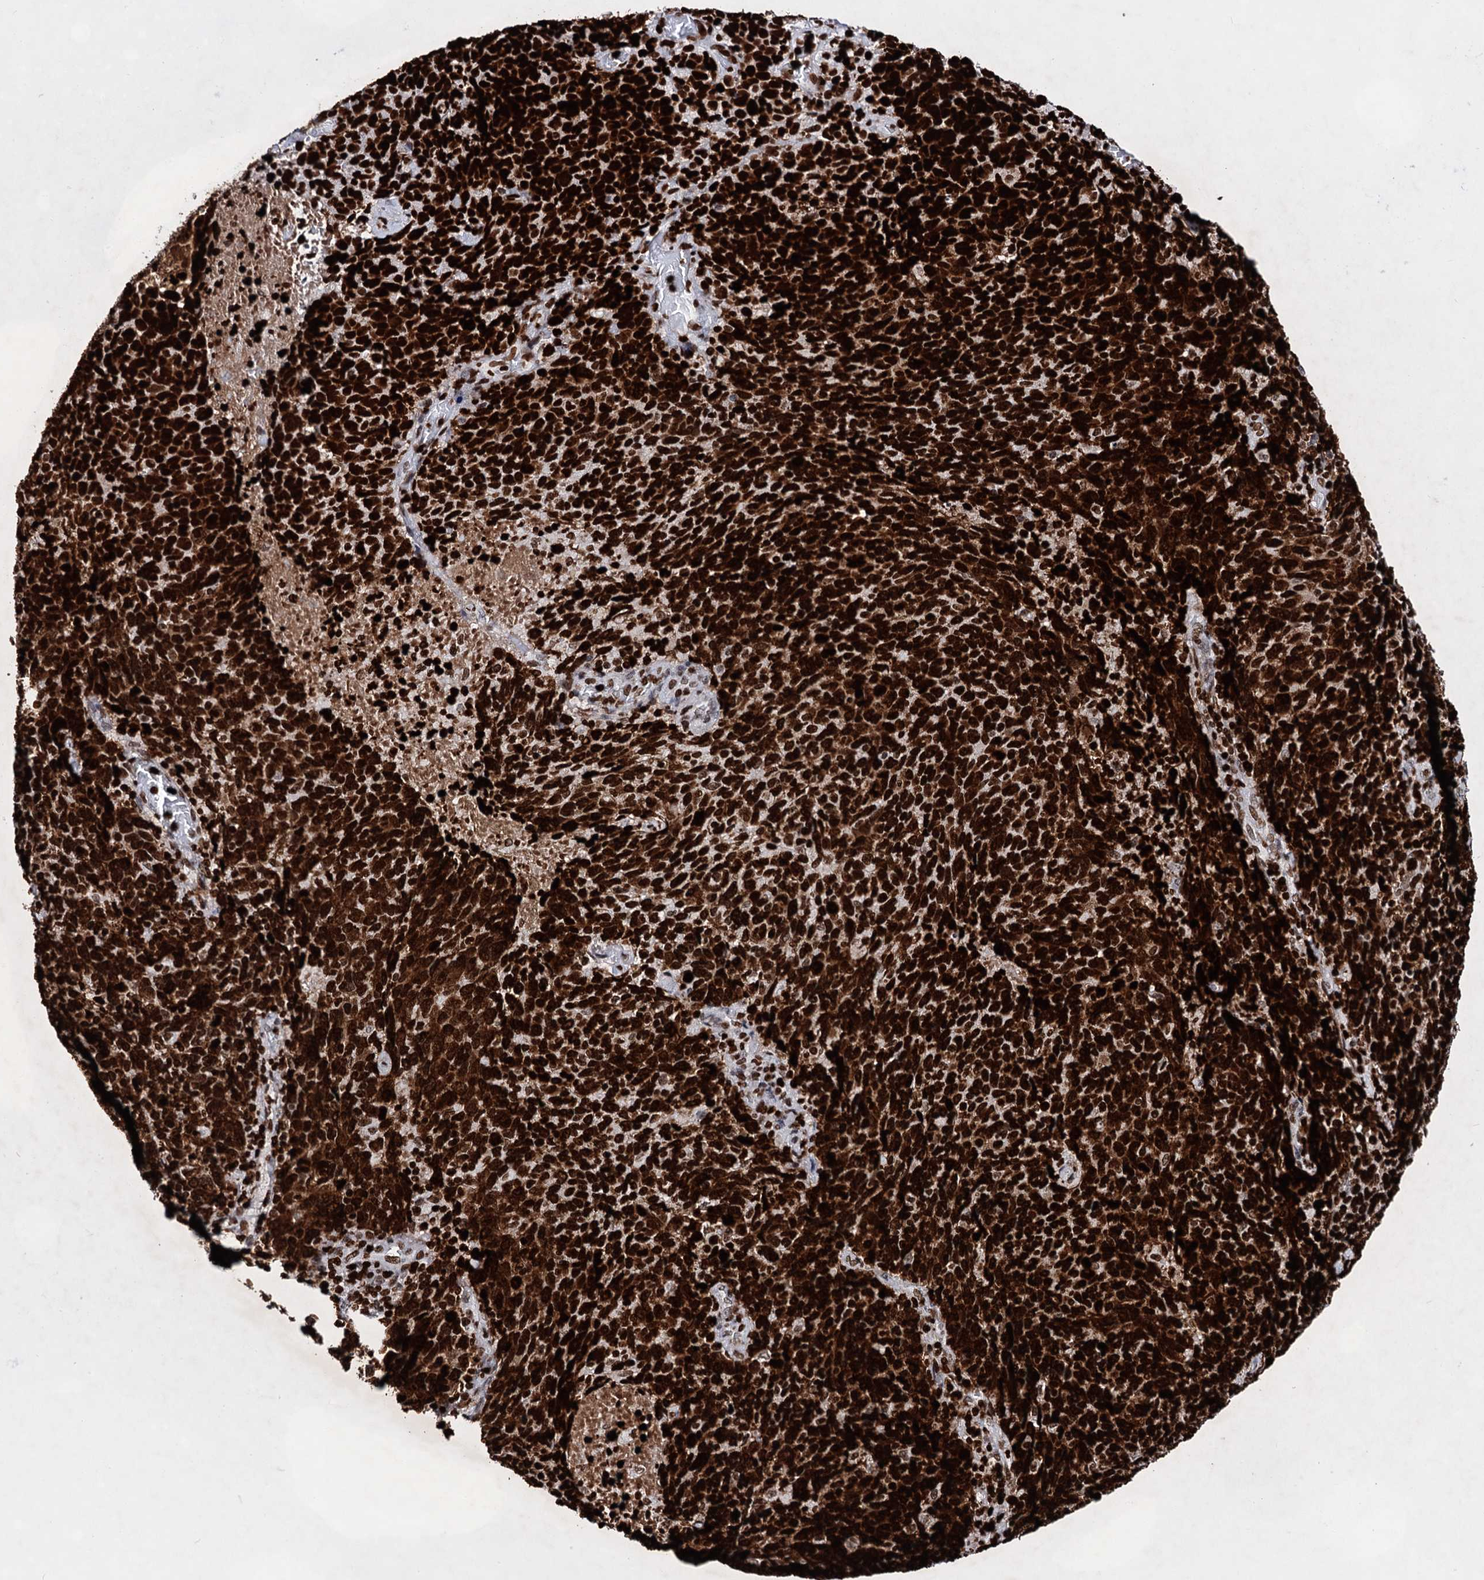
{"staining": {"intensity": "strong", "quantity": ">75%", "location": "nuclear"}, "tissue": "cervical cancer", "cell_type": "Tumor cells", "image_type": "cancer", "snomed": [{"axis": "morphology", "description": "Squamous cell carcinoma, NOS"}, {"axis": "topography", "description": "Cervix"}], "caption": "Immunohistochemistry (IHC) (DAB) staining of human cervical cancer (squamous cell carcinoma) shows strong nuclear protein positivity in approximately >75% of tumor cells. The protein of interest is shown in brown color, while the nuclei are stained blue.", "gene": "HMGB2", "patient": {"sex": "female", "age": 41}}